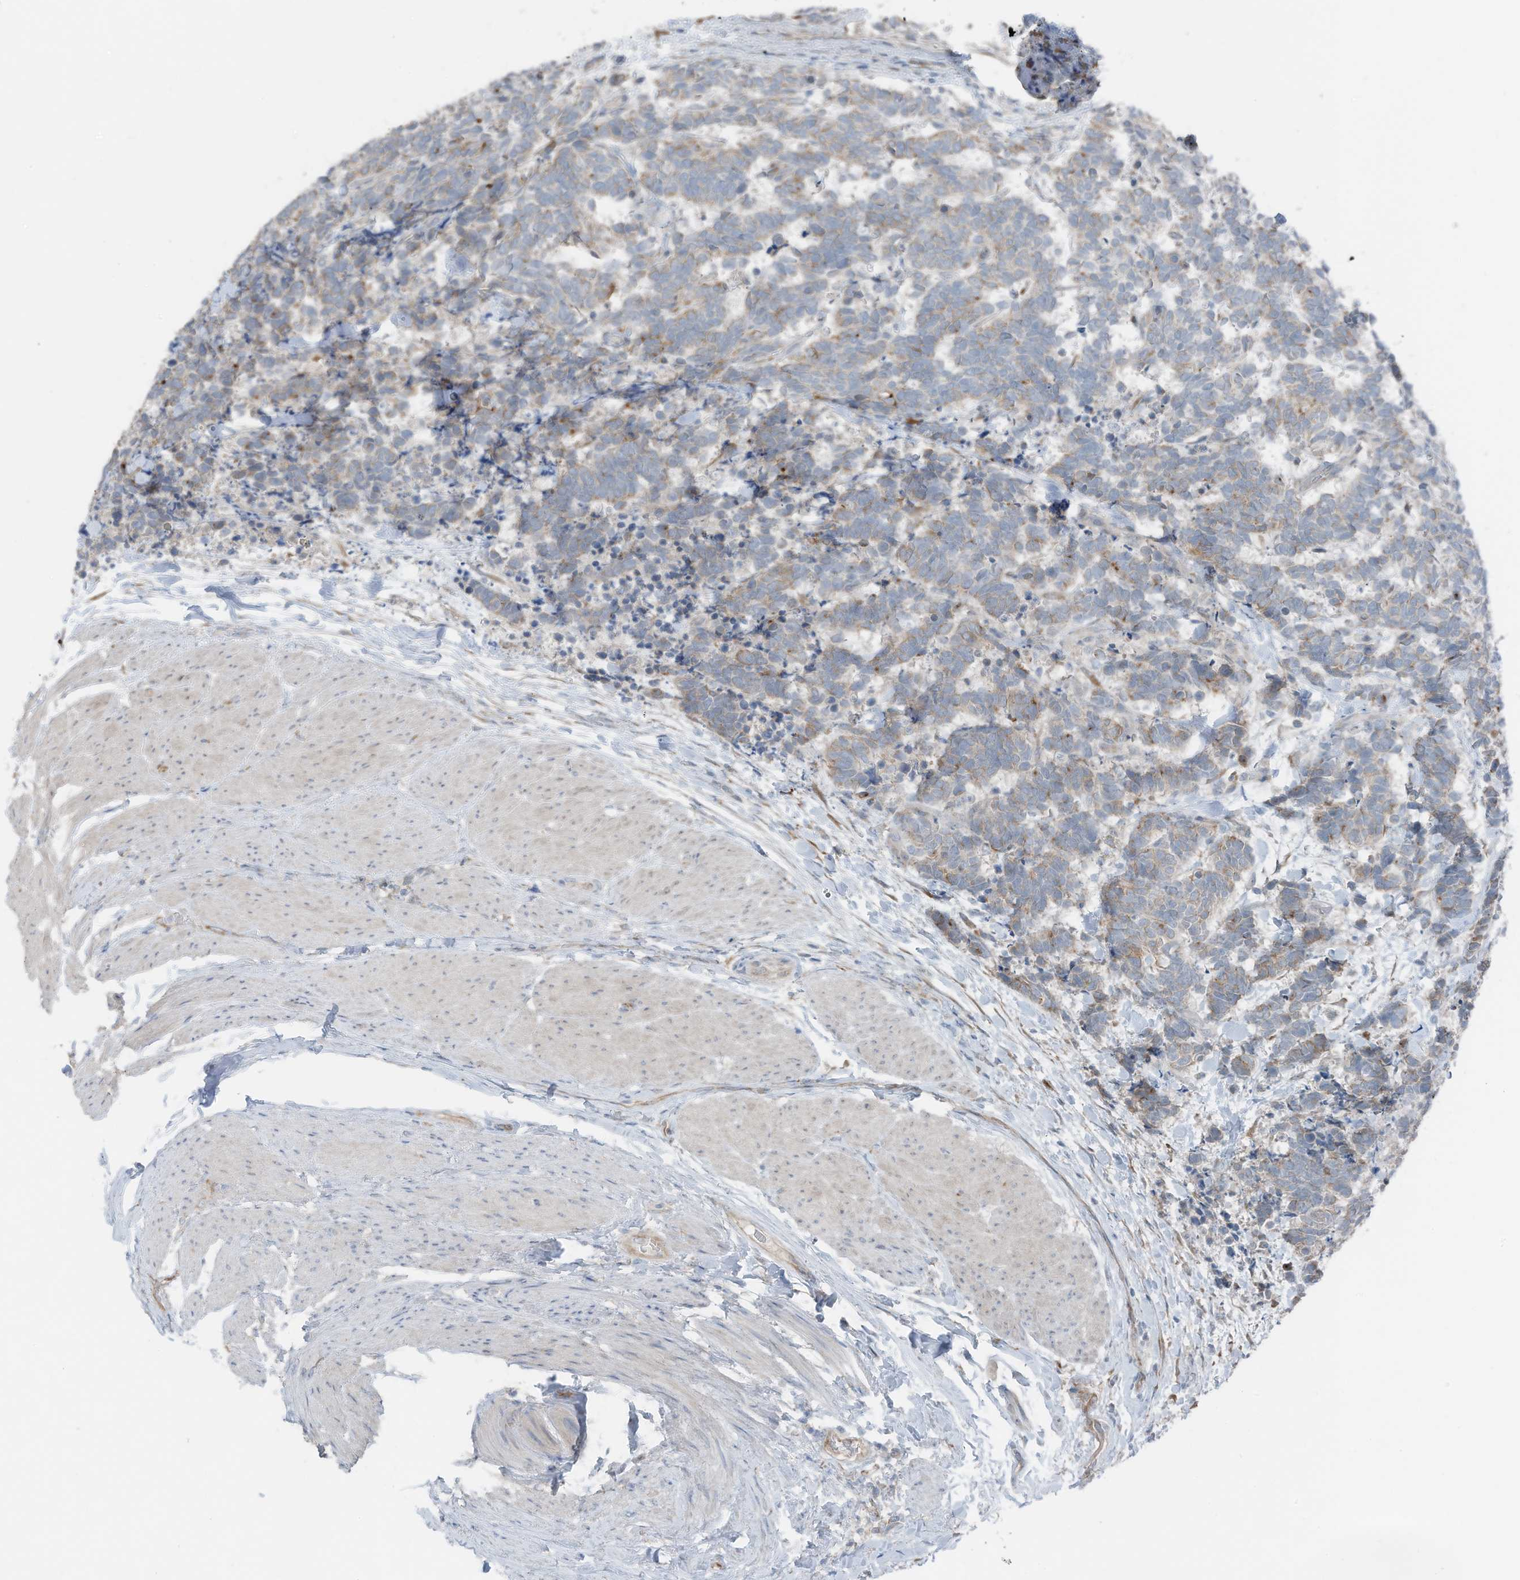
{"staining": {"intensity": "moderate", "quantity": "<25%", "location": "cytoplasmic/membranous"}, "tissue": "carcinoid", "cell_type": "Tumor cells", "image_type": "cancer", "snomed": [{"axis": "morphology", "description": "Carcinoma, NOS"}, {"axis": "morphology", "description": "Carcinoid, malignant, NOS"}, {"axis": "topography", "description": "Urinary bladder"}], "caption": "An image of human carcinoid stained for a protein displays moderate cytoplasmic/membranous brown staining in tumor cells.", "gene": "ARHGEF33", "patient": {"sex": "male", "age": 57}}